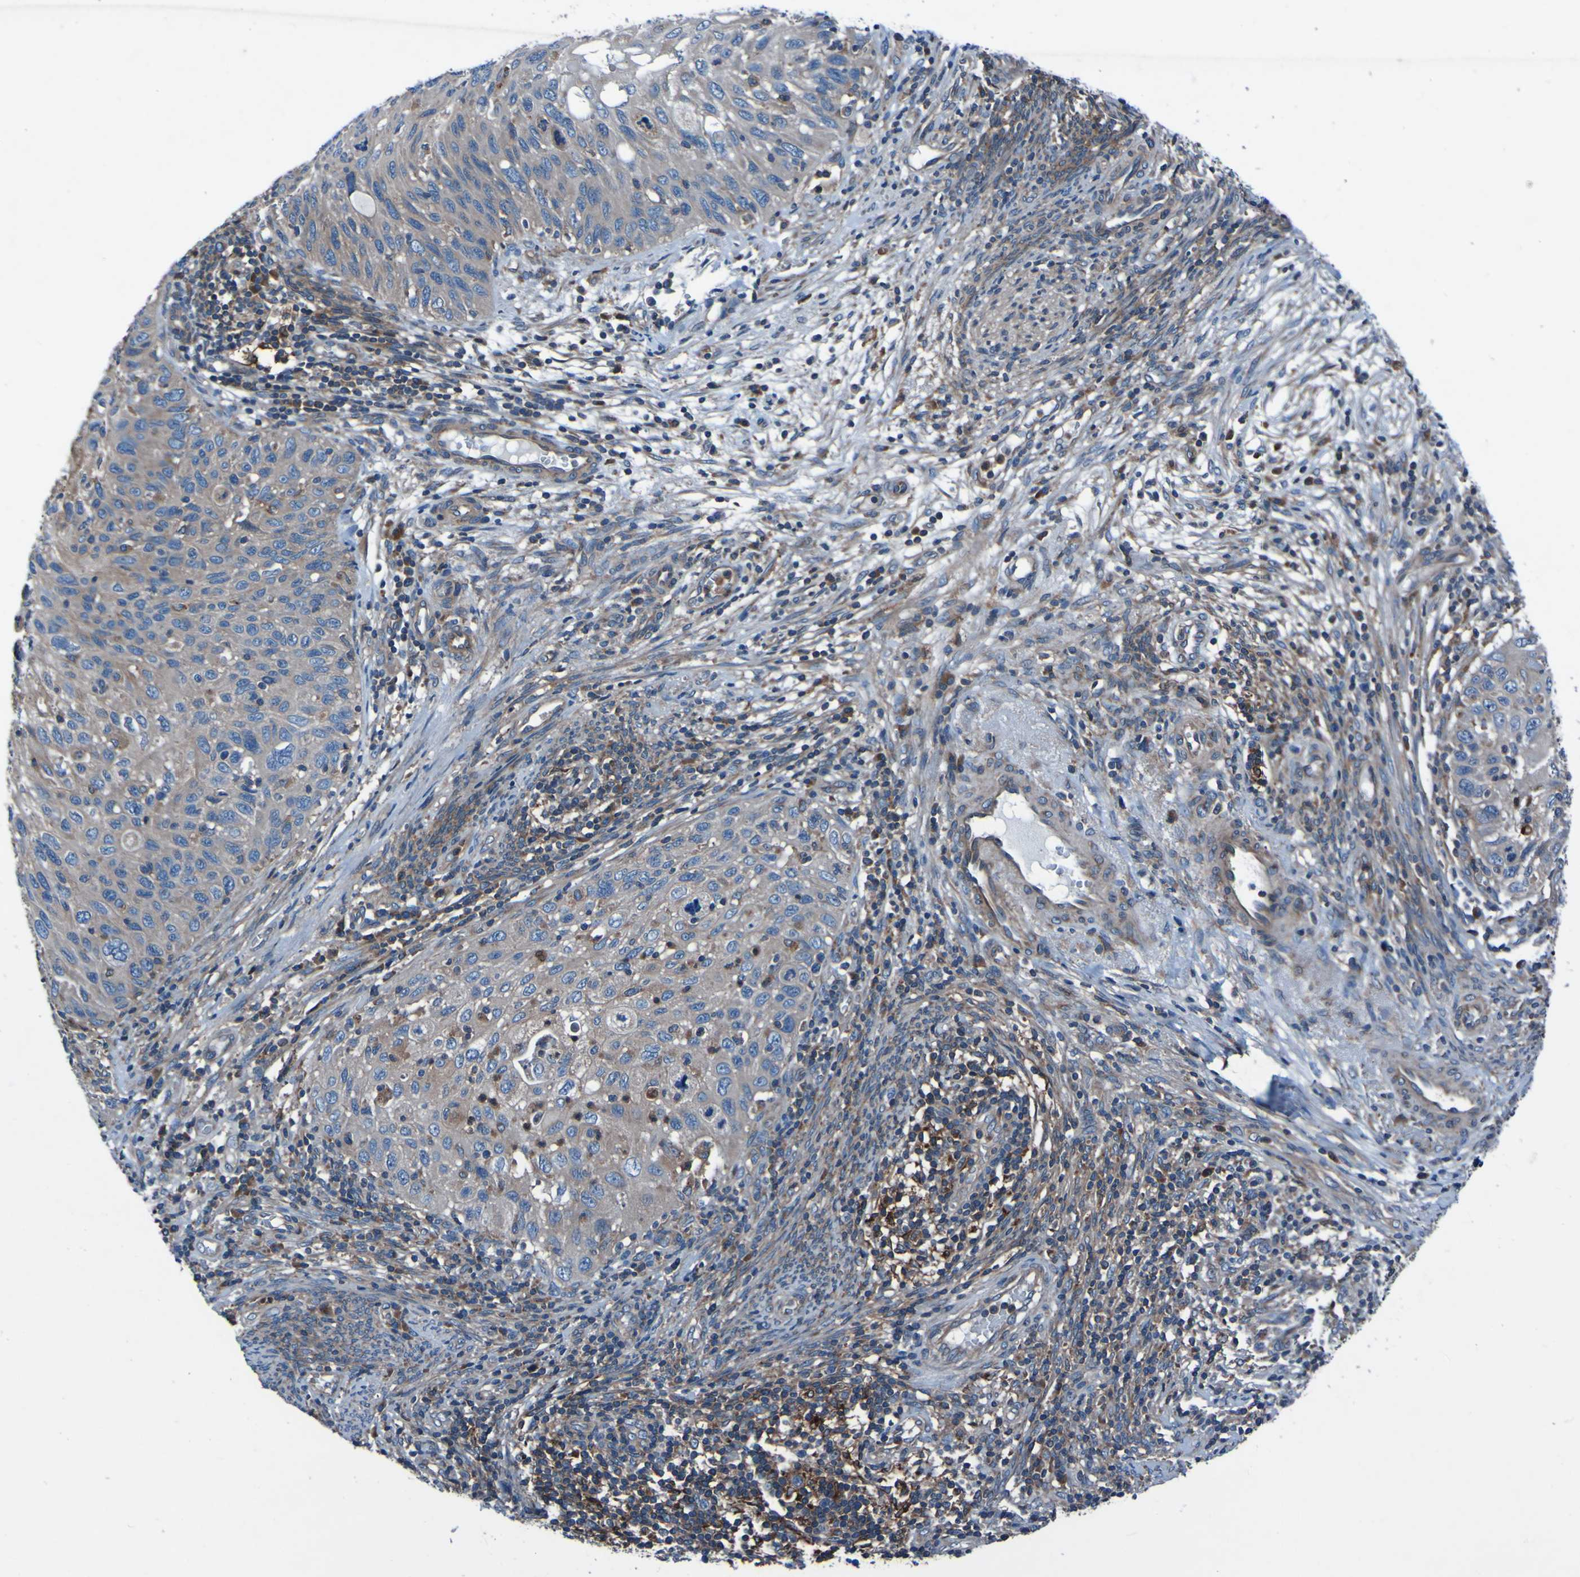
{"staining": {"intensity": "weak", "quantity": ">75%", "location": "cytoplasmic/membranous"}, "tissue": "cervical cancer", "cell_type": "Tumor cells", "image_type": "cancer", "snomed": [{"axis": "morphology", "description": "Squamous cell carcinoma, NOS"}, {"axis": "topography", "description": "Cervix"}], "caption": "Protein expression analysis of human cervical cancer (squamous cell carcinoma) reveals weak cytoplasmic/membranous staining in approximately >75% of tumor cells. The staining is performed using DAB brown chromogen to label protein expression. The nuclei are counter-stained blue using hematoxylin.", "gene": "RAB5B", "patient": {"sex": "female", "age": 70}}